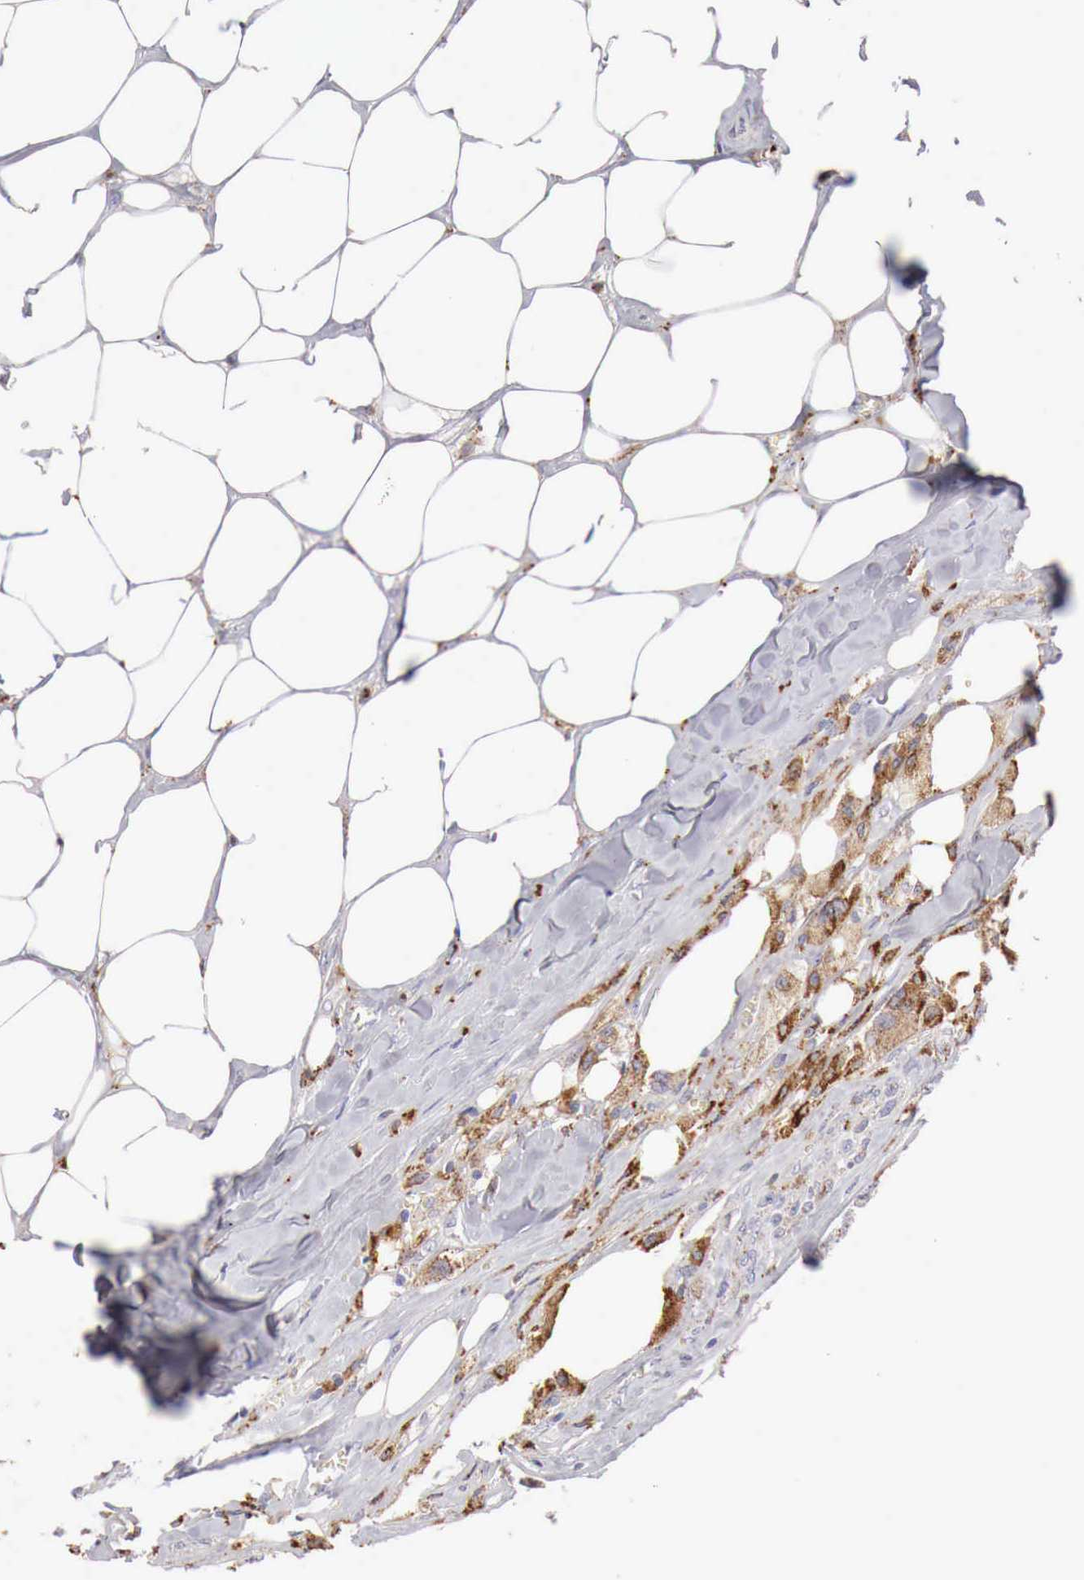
{"staining": {"intensity": "strong", "quantity": "<25%", "location": "cytoplasmic/membranous"}, "tissue": "breast cancer", "cell_type": "Tumor cells", "image_type": "cancer", "snomed": [{"axis": "morphology", "description": "Neoplasm, malignant, NOS"}, {"axis": "topography", "description": "Breast"}], "caption": "Neoplasm (malignant) (breast) was stained to show a protein in brown. There is medium levels of strong cytoplasmic/membranous expression in about <25% of tumor cells.", "gene": "GLA", "patient": {"sex": "female", "age": 50}}